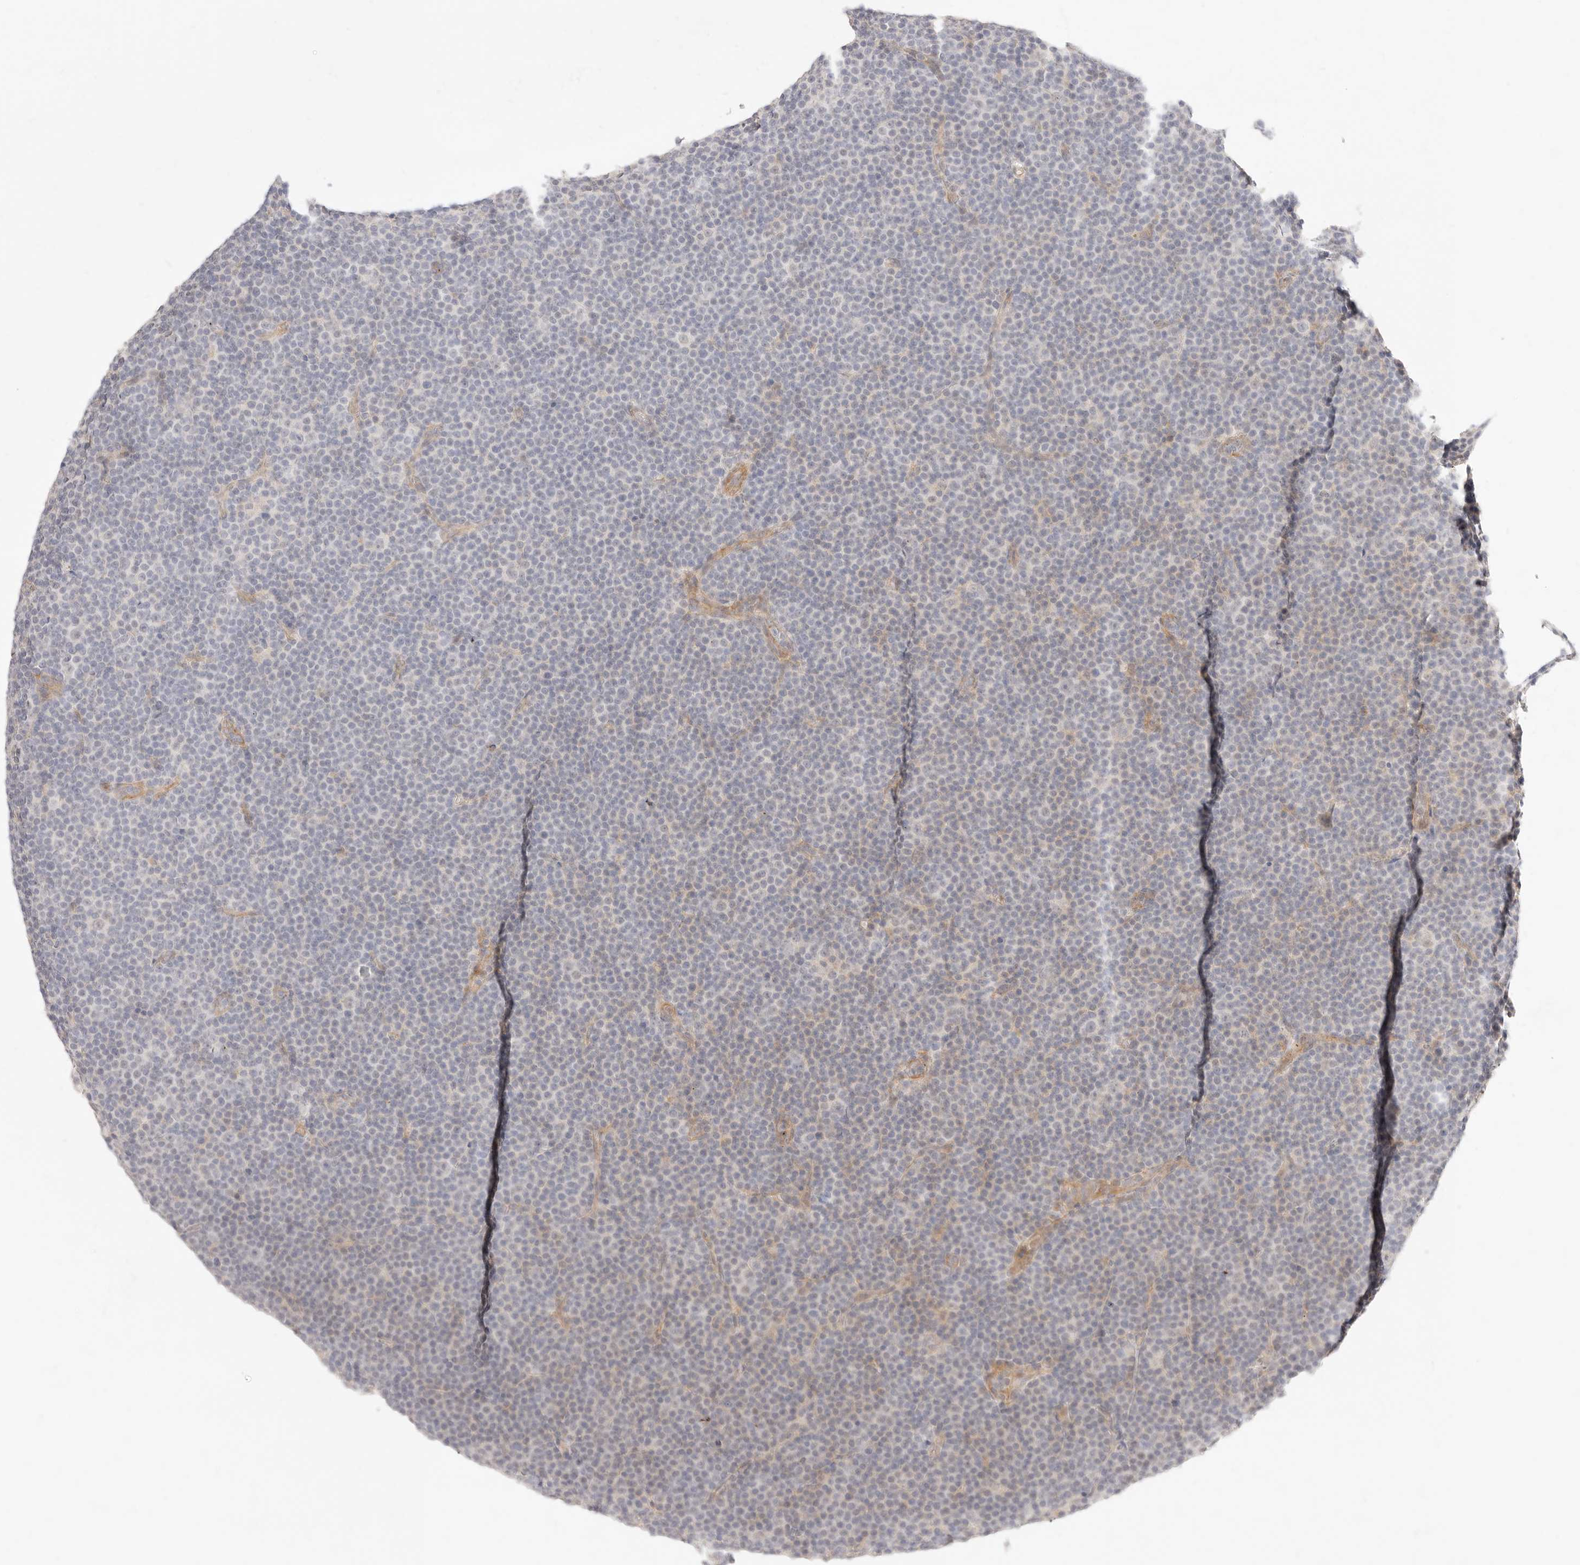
{"staining": {"intensity": "negative", "quantity": "none", "location": "none"}, "tissue": "lymphoma", "cell_type": "Tumor cells", "image_type": "cancer", "snomed": [{"axis": "morphology", "description": "Malignant lymphoma, non-Hodgkin's type, Low grade"}, {"axis": "topography", "description": "Lymph node"}], "caption": "Lymphoma stained for a protein using IHC displays no positivity tumor cells.", "gene": "UBXN10", "patient": {"sex": "female", "age": 67}}